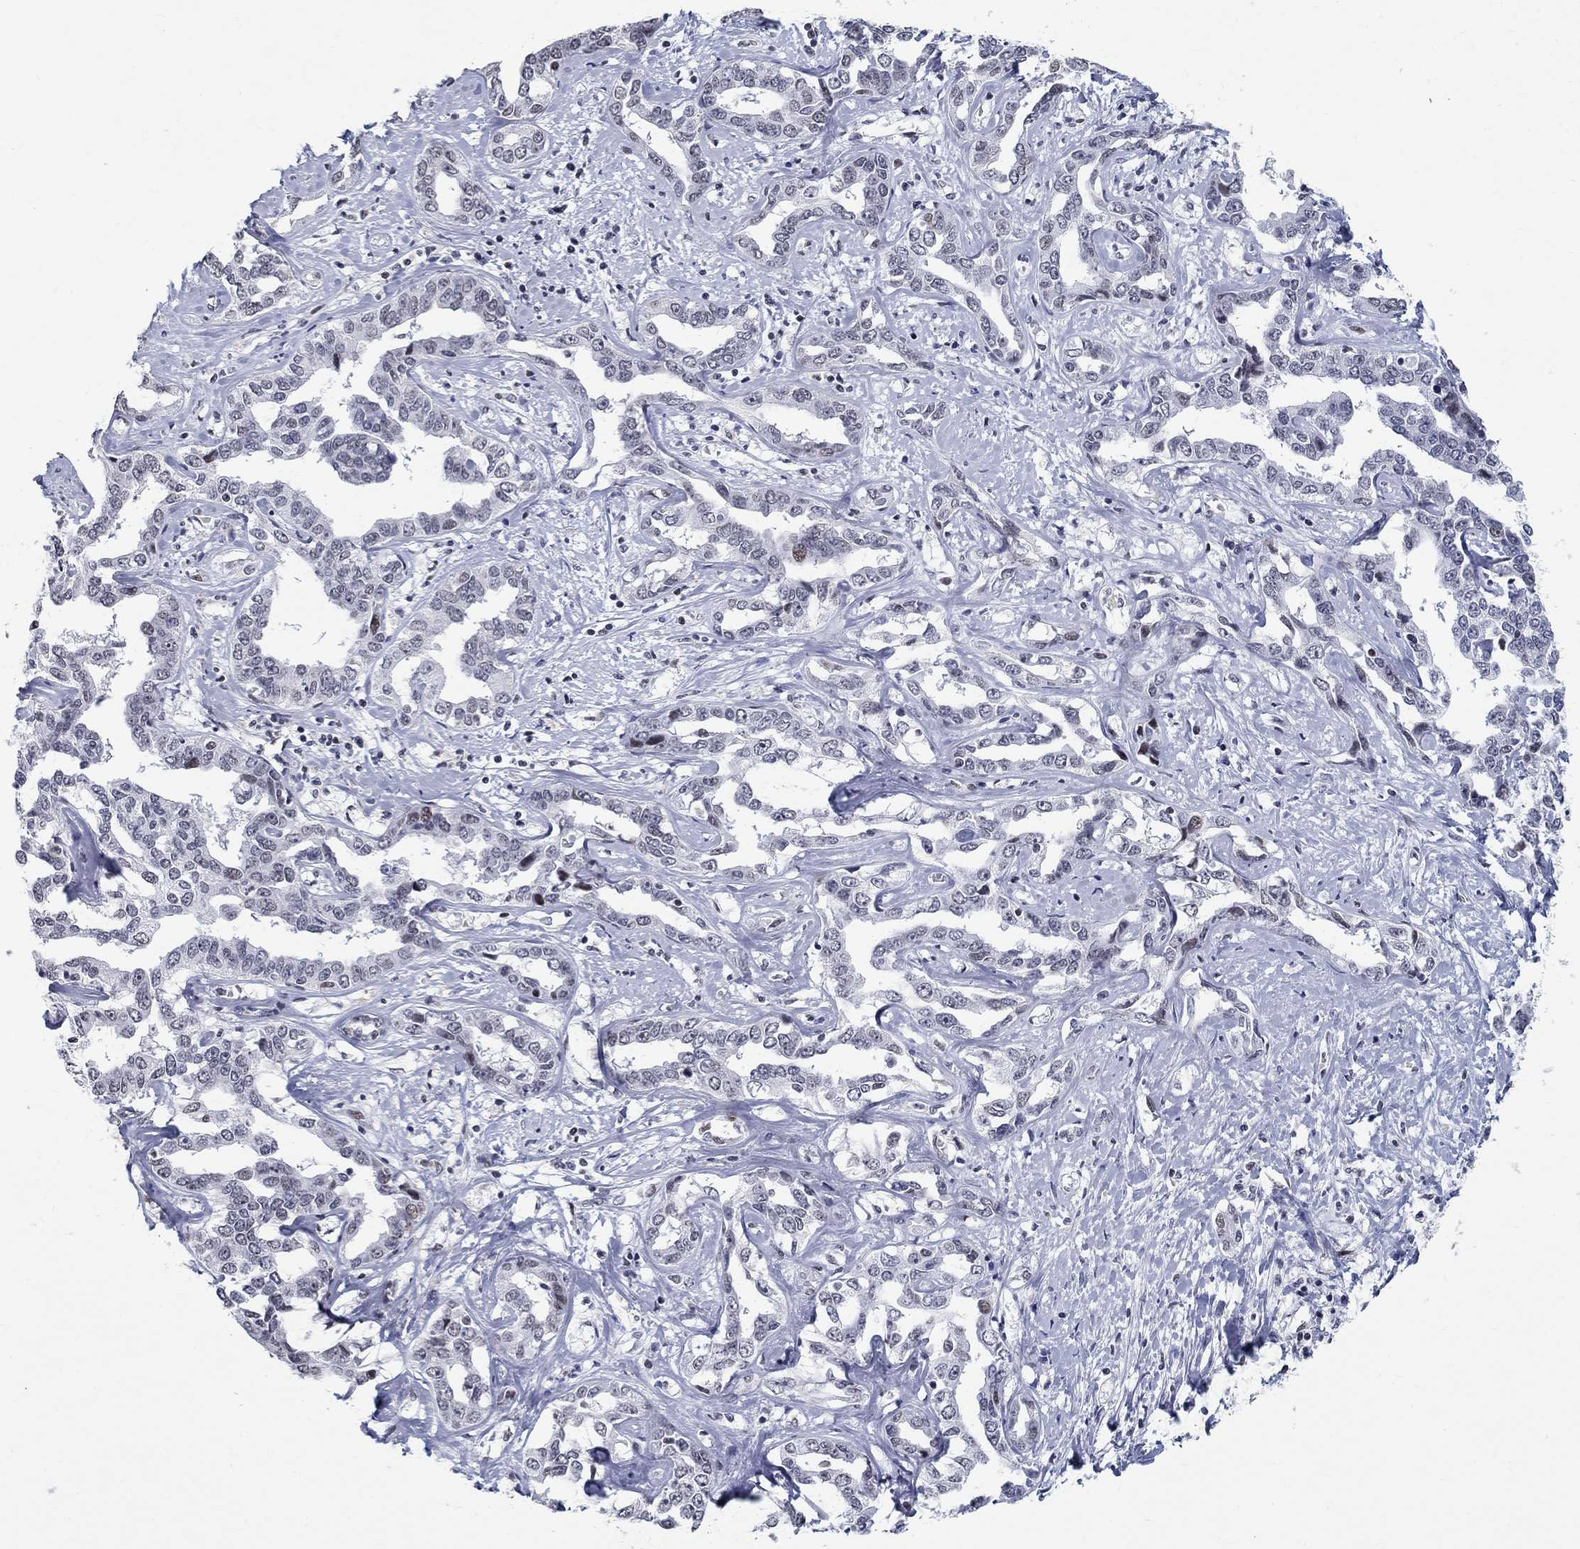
{"staining": {"intensity": "negative", "quantity": "none", "location": "none"}, "tissue": "liver cancer", "cell_type": "Tumor cells", "image_type": "cancer", "snomed": [{"axis": "morphology", "description": "Cholangiocarcinoma"}, {"axis": "topography", "description": "Liver"}], "caption": "High magnification brightfield microscopy of liver cancer (cholangiocarcinoma) stained with DAB (3,3'-diaminobenzidine) (brown) and counterstained with hematoxylin (blue): tumor cells show no significant expression.", "gene": "BHLHE22", "patient": {"sex": "male", "age": 59}}